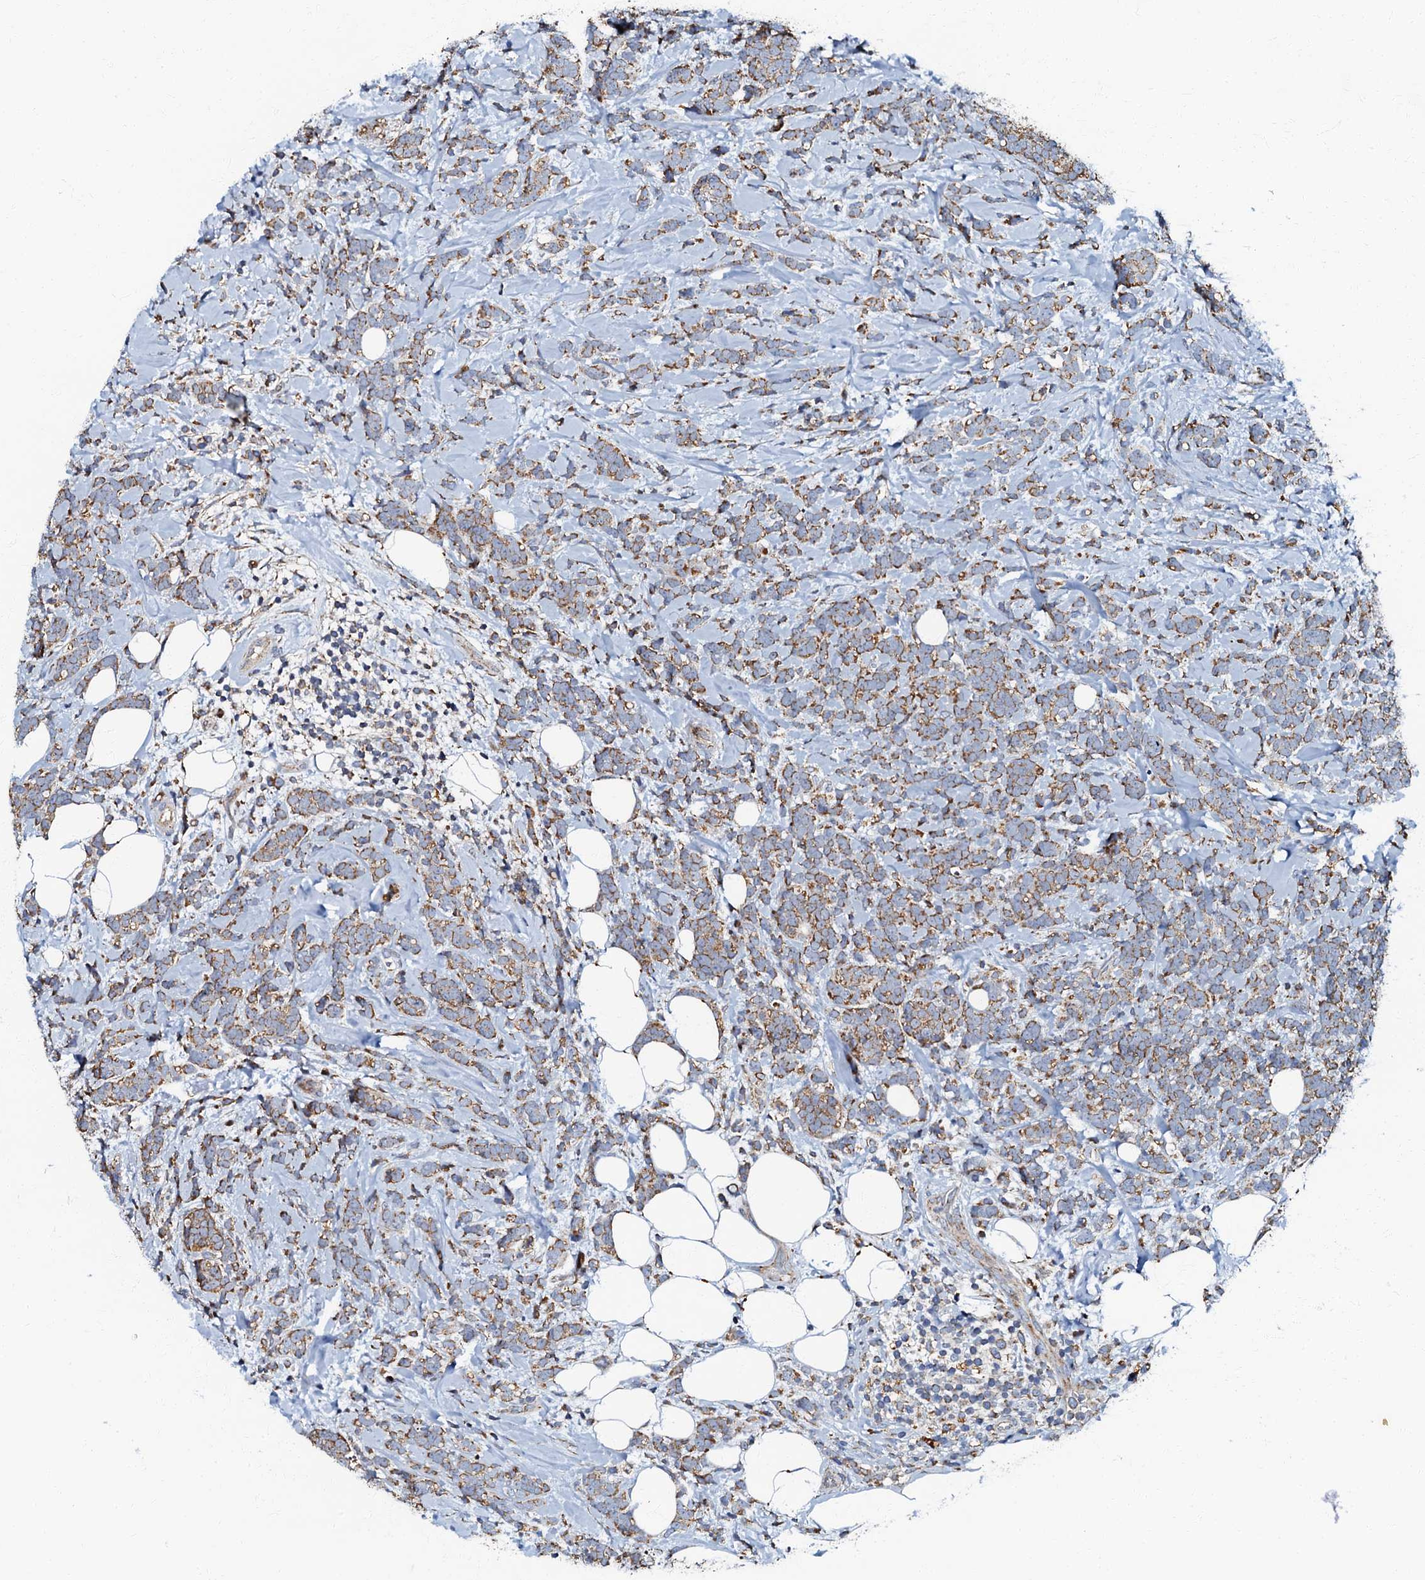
{"staining": {"intensity": "moderate", "quantity": ">75%", "location": "cytoplasmic/membranous"}, "tissue": "breast cancer", "cell_type": "Tumor cells", "image_type": "cancer", "snomed": [{"axis": "morphology", "description": "Lobular carcinoma"}, {"axis": "topography", "description": "Breast"}], "caption": "This is an image of immunohistochemistry staining of lobular carcinoma (breast), which shows moderate expression in the cytoplasmic/membranous of tumor cells.", "gene": "NDUFA12", "patient": {"sex": "female", "age": 58}}